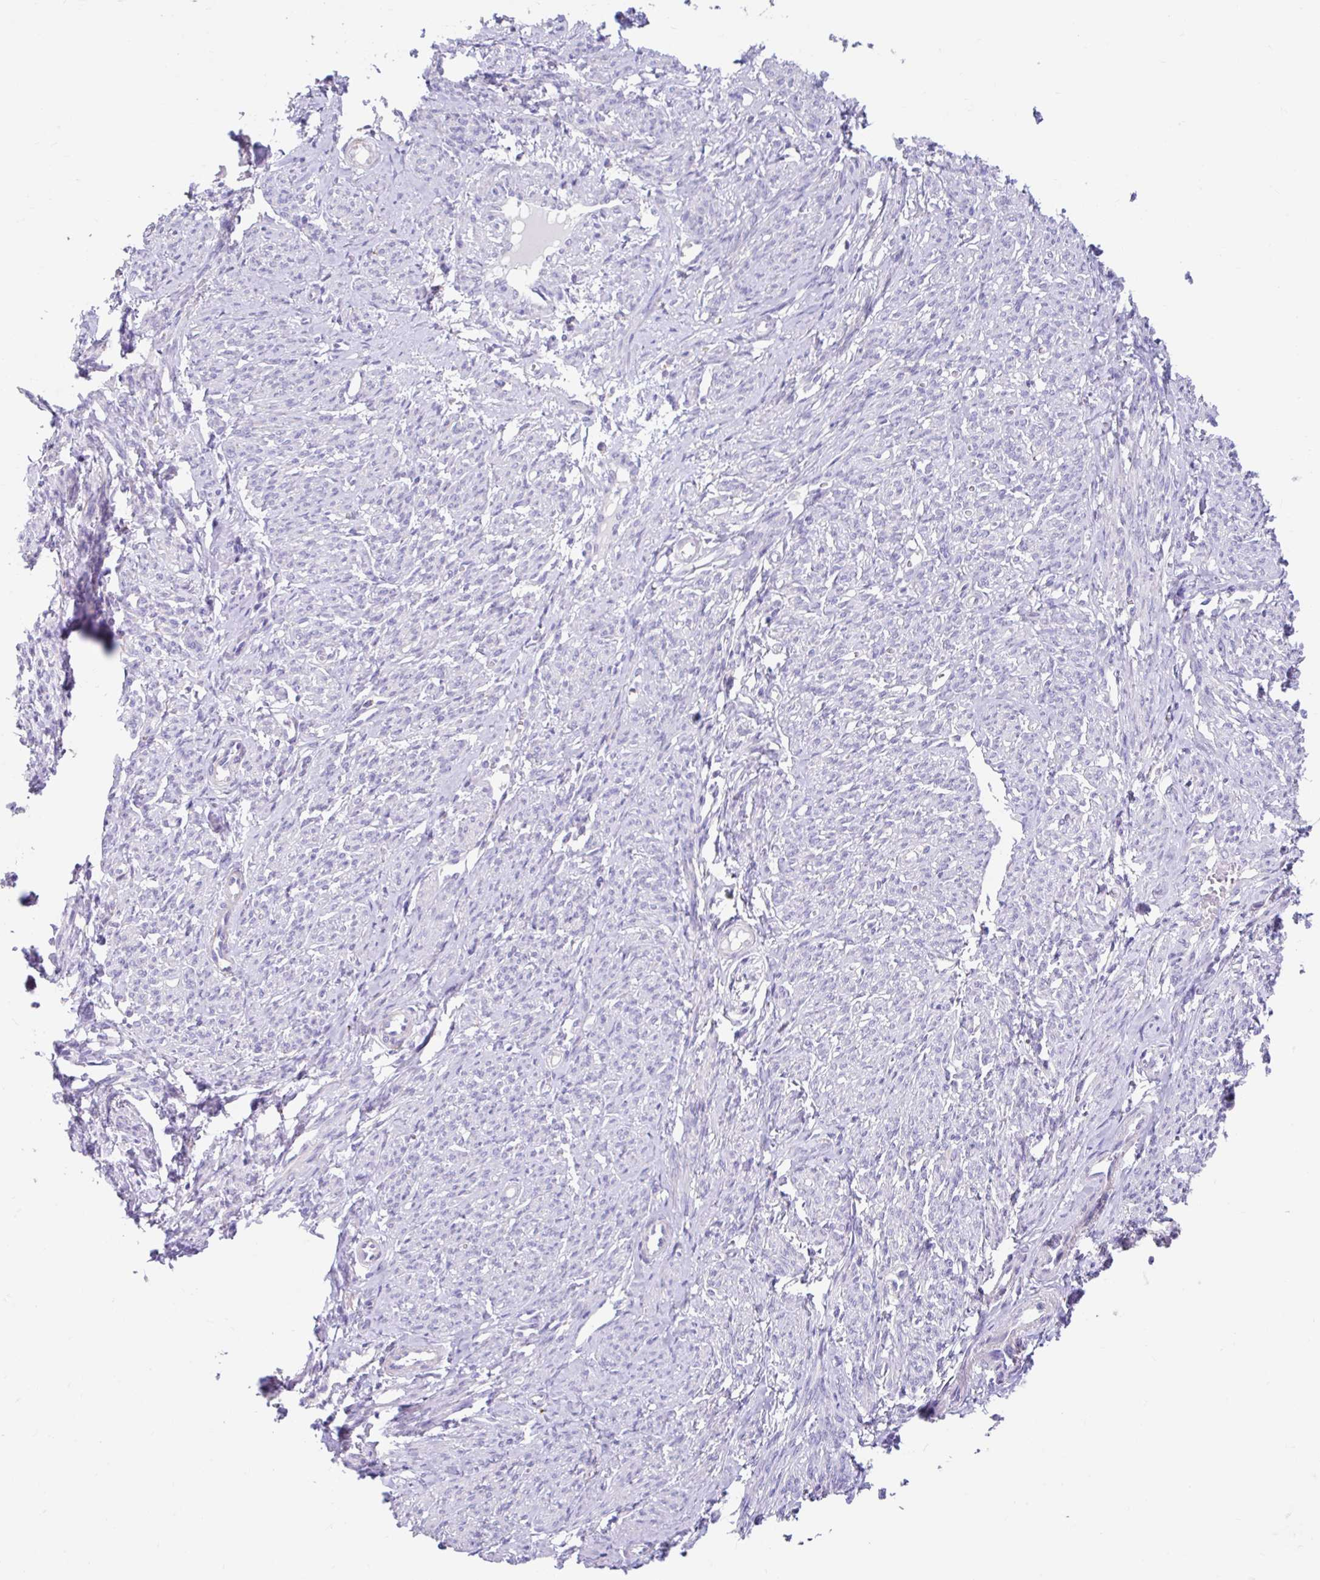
{"staining": {"intensity": "moderate", "quantity": "<25%", "location": "cytoplasmic/membranous"}, "tissue": "smooth muscle", "cell_type": "Smooth muscle cells", "image_type": "normal", "snomed": [{"axis": "morphology", "description": "Normal tissue, NOS"}, {"axis": "topography", "description": "Smooth muscle"}], "caption": "The histopathology image shows immunohistochemical staining of normal smooth muscle. There is moderate cytoplasmic/membranous staining is appreciated in about <25% of smooth muscle cells.", "gene": "ZNF33A", "patient": {"sex": "female", "age": 65}}